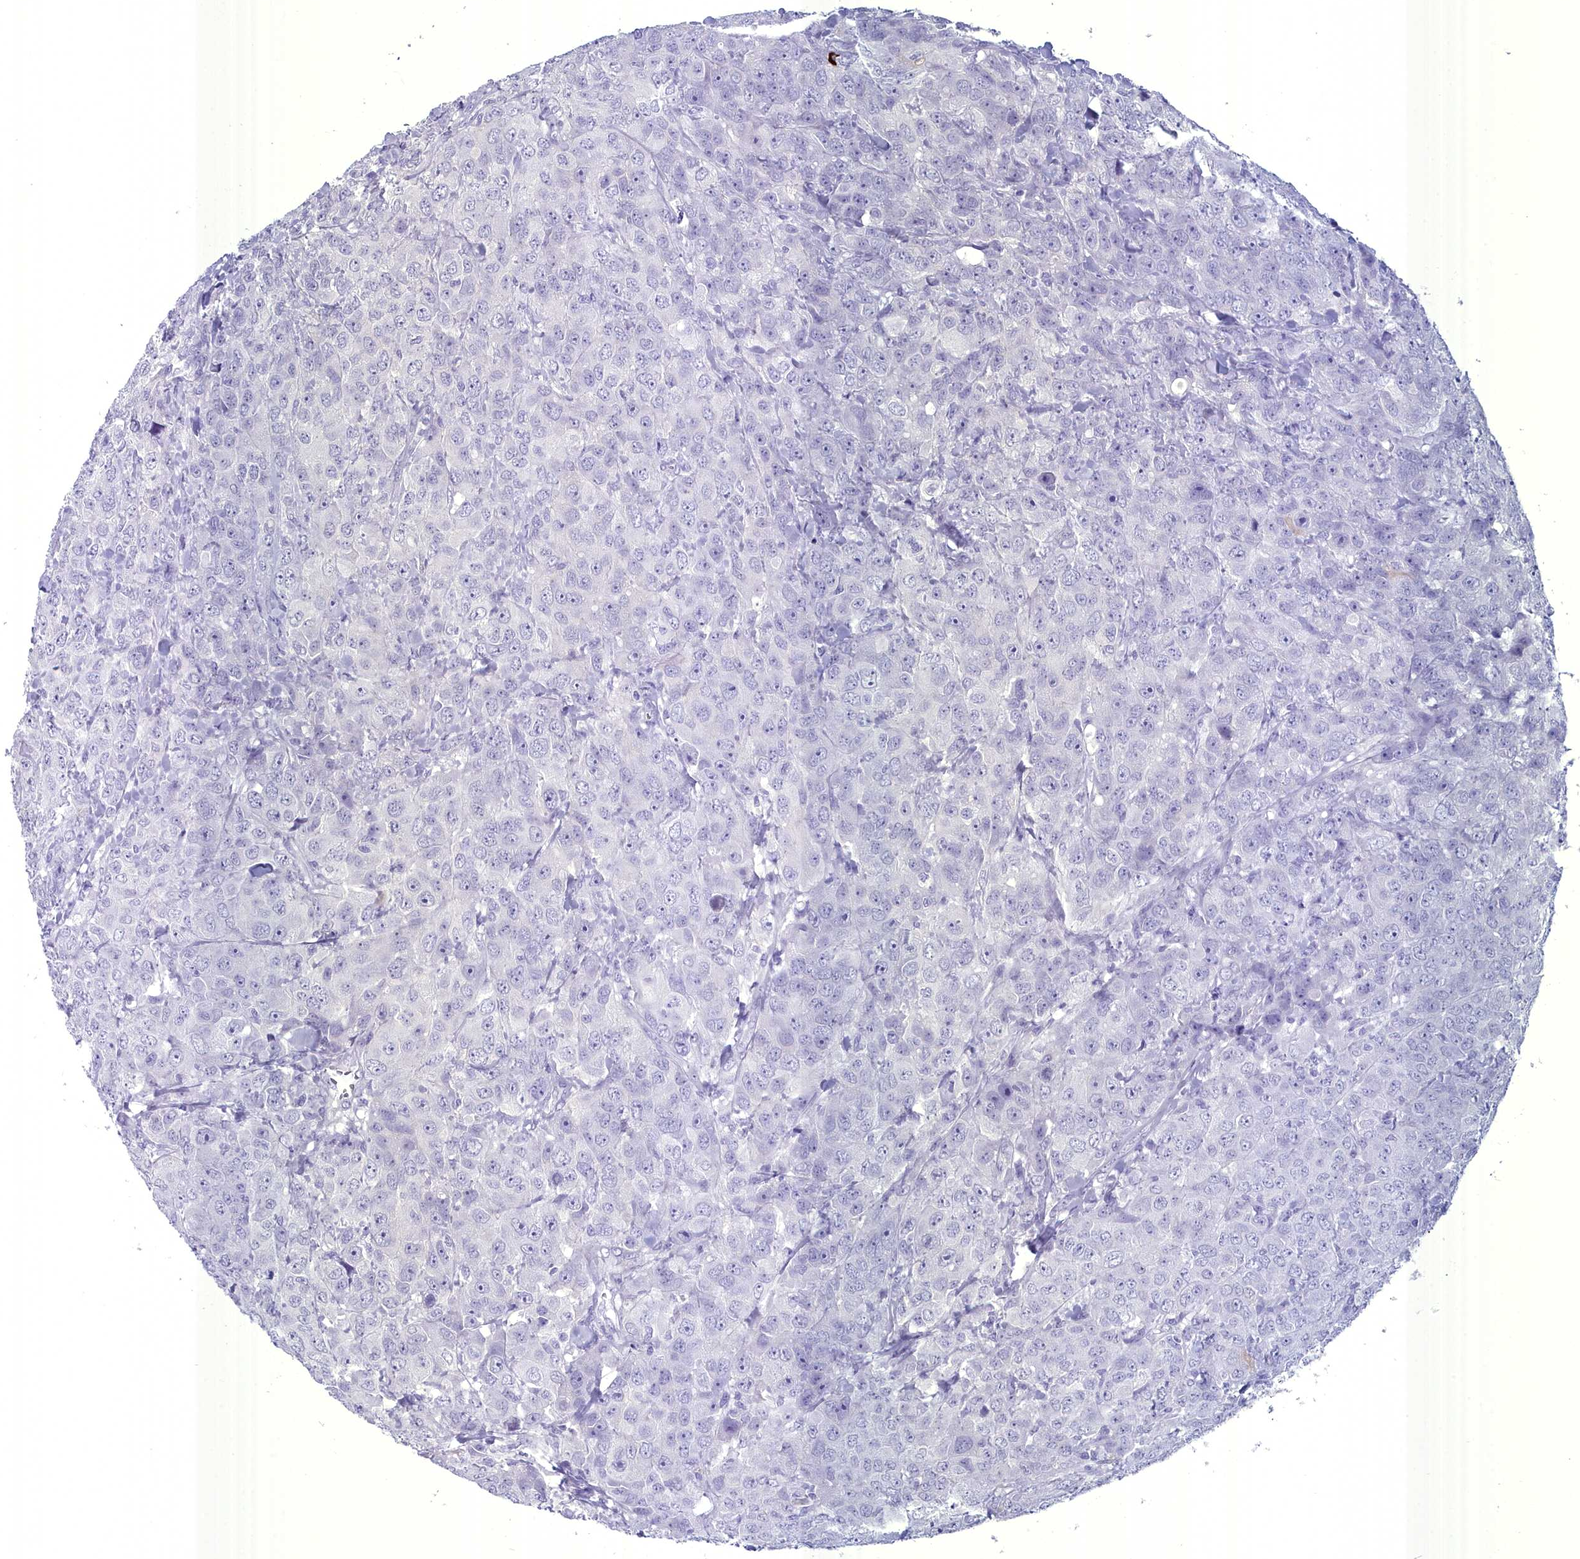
{"staining": {"intensity": "negative", "quantity": "none", "location": "none"}, "tissue": "breast cancer", "cell_type": "Tumor cells", "image_type": "cancer", "snomed": [{"axis": "morphology", "description": "Duct carcinoma"}, {"axis": "topography", "description": "Breast"}], "caption": "Breast cancer (intraductal carcinoma) was stained to show a protein in brown. There is no significant expression in tumor cells.", "gene": "MAP6", "patient": {"sex": "female", "age": 43}}